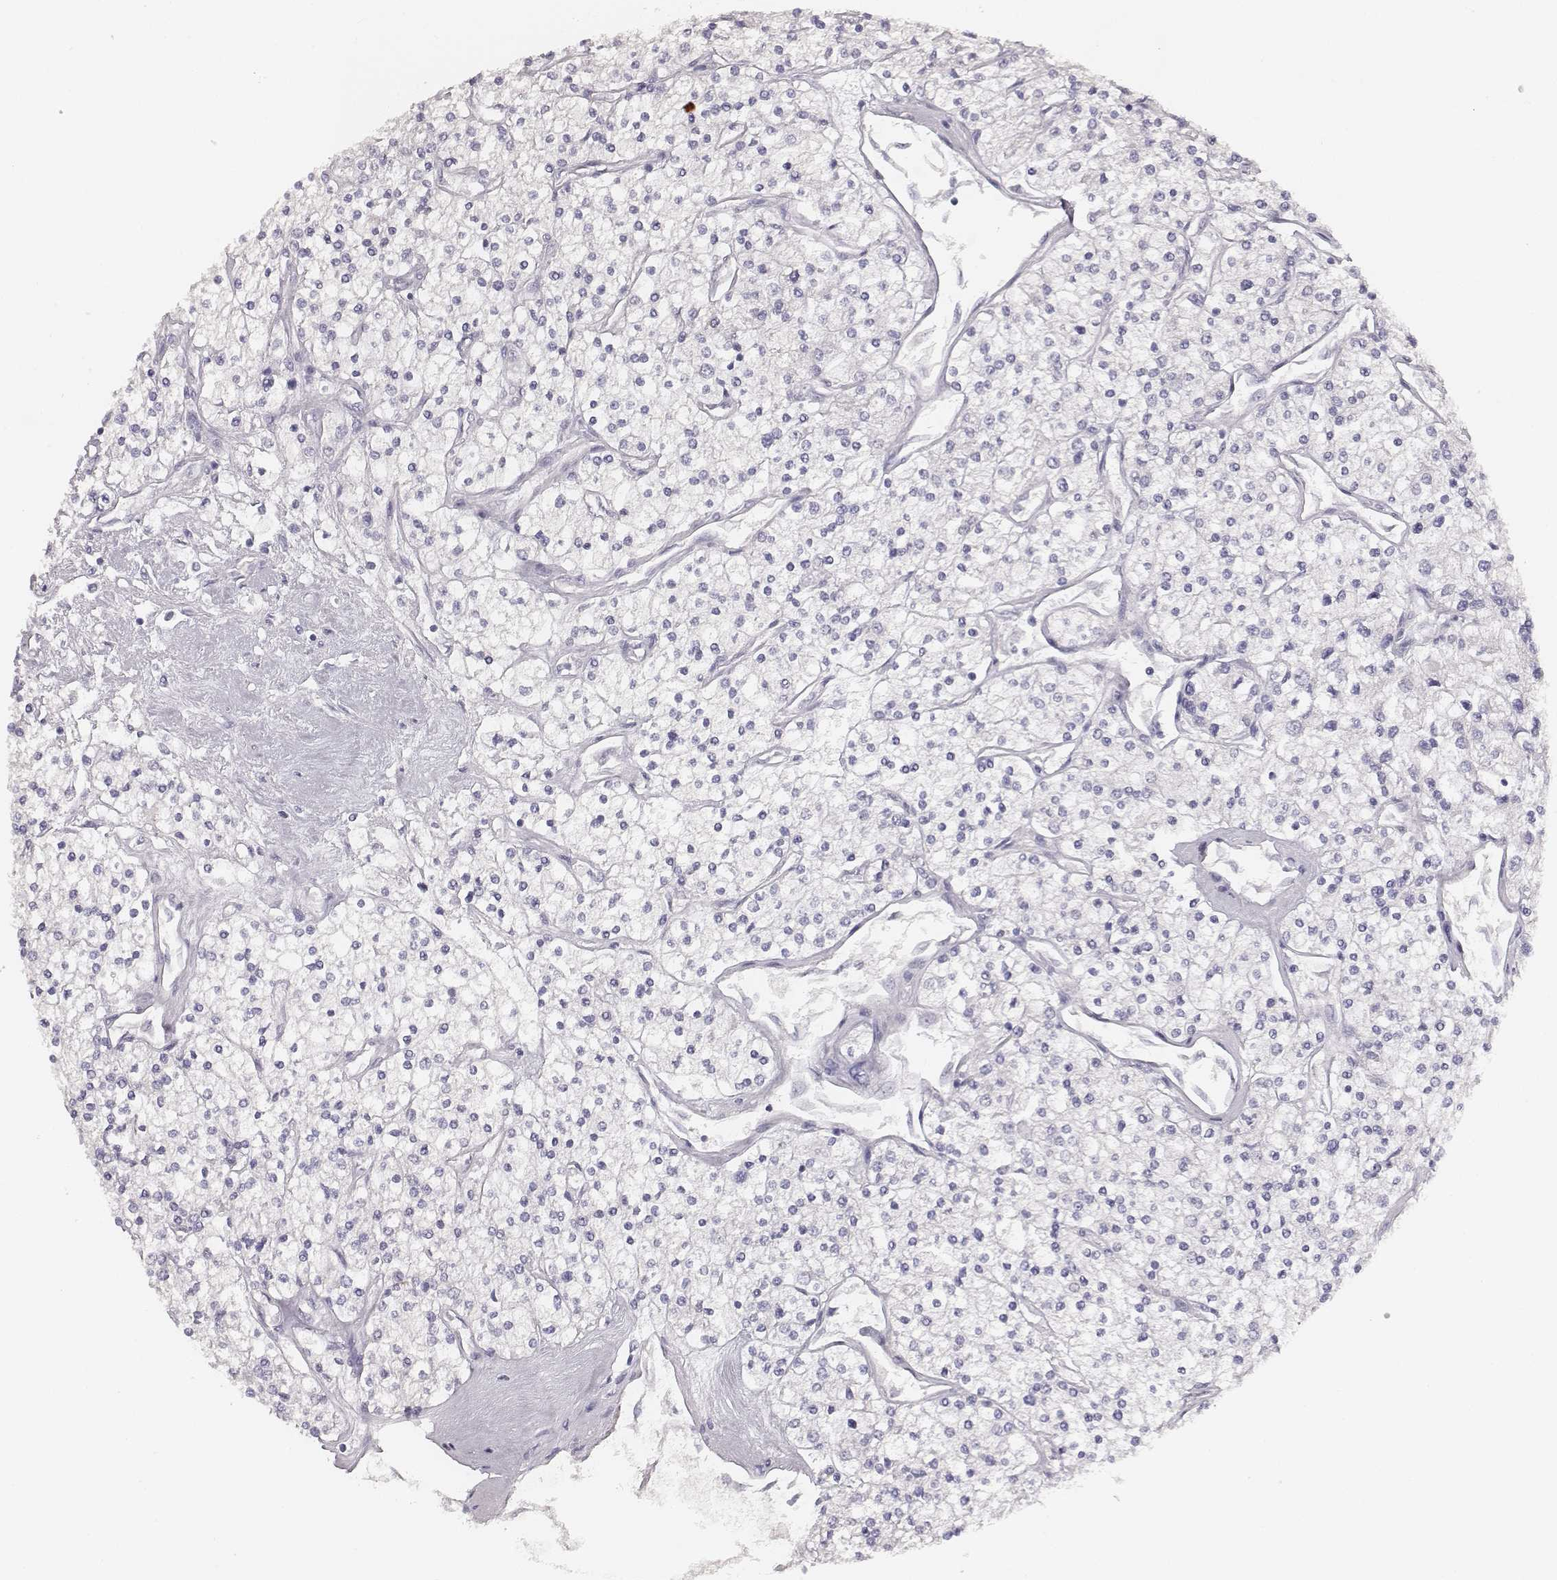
{"staining": {"intensity": "negative", "quantity": "none", "location": "none"}, "tissue": "renal cancer", "cell_type": "Tumor cells", "image_type": "cancer", "snomed": [{"axis": "morphology", "description": "Adenocarcinoma, NOS"}, {"axis": "topography", "description": "Kidney"}], "caption": "IHC of renal adenocarcinoma exhibits no expression in tumor cells.", "gene": "MYH6", "patient": {"sex": "male", "age": 80}}